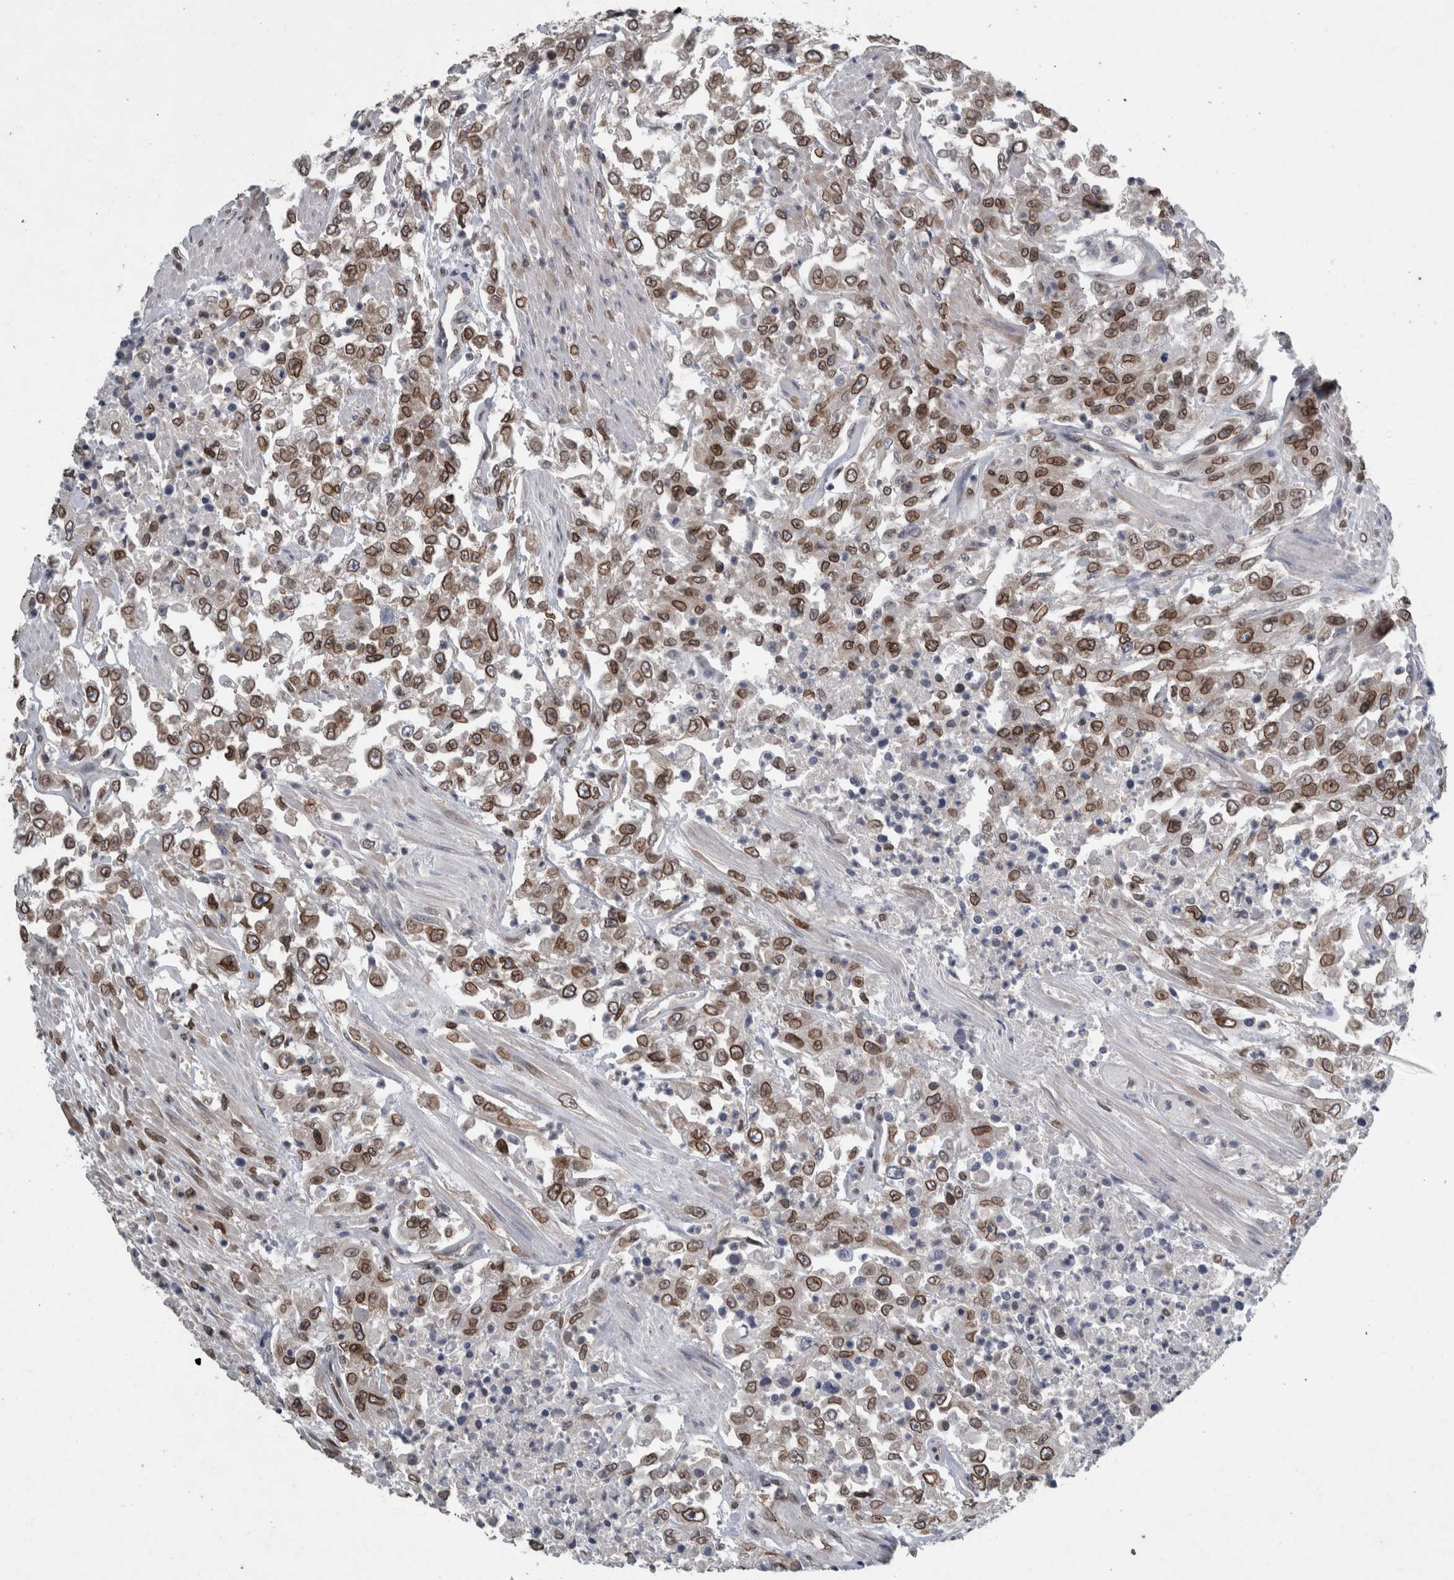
{"staining": {"intensity": "strong", "quantity": ">75%", "location": "cytoplasmic/membranous,nuclear"}, "tissue": "urothelial cancer", "cell_type": "Tumor cells", "image_type": "cancer", "snomed": [{"axis": "morphology", "description": "Urothelial carcinoma, High grade"}, {"axis": "topography", "description": "Urinary bladder"}], "caption": "Immunohistochemical staining of human urothelial carcinoma (high-grade) exhibits strong cytoplasmic/membranous and nuclear protein positivity in approximately >75% of tumor cells.", "gene": "RANBP2", "patient": {"sex": "male", "age": 46}}